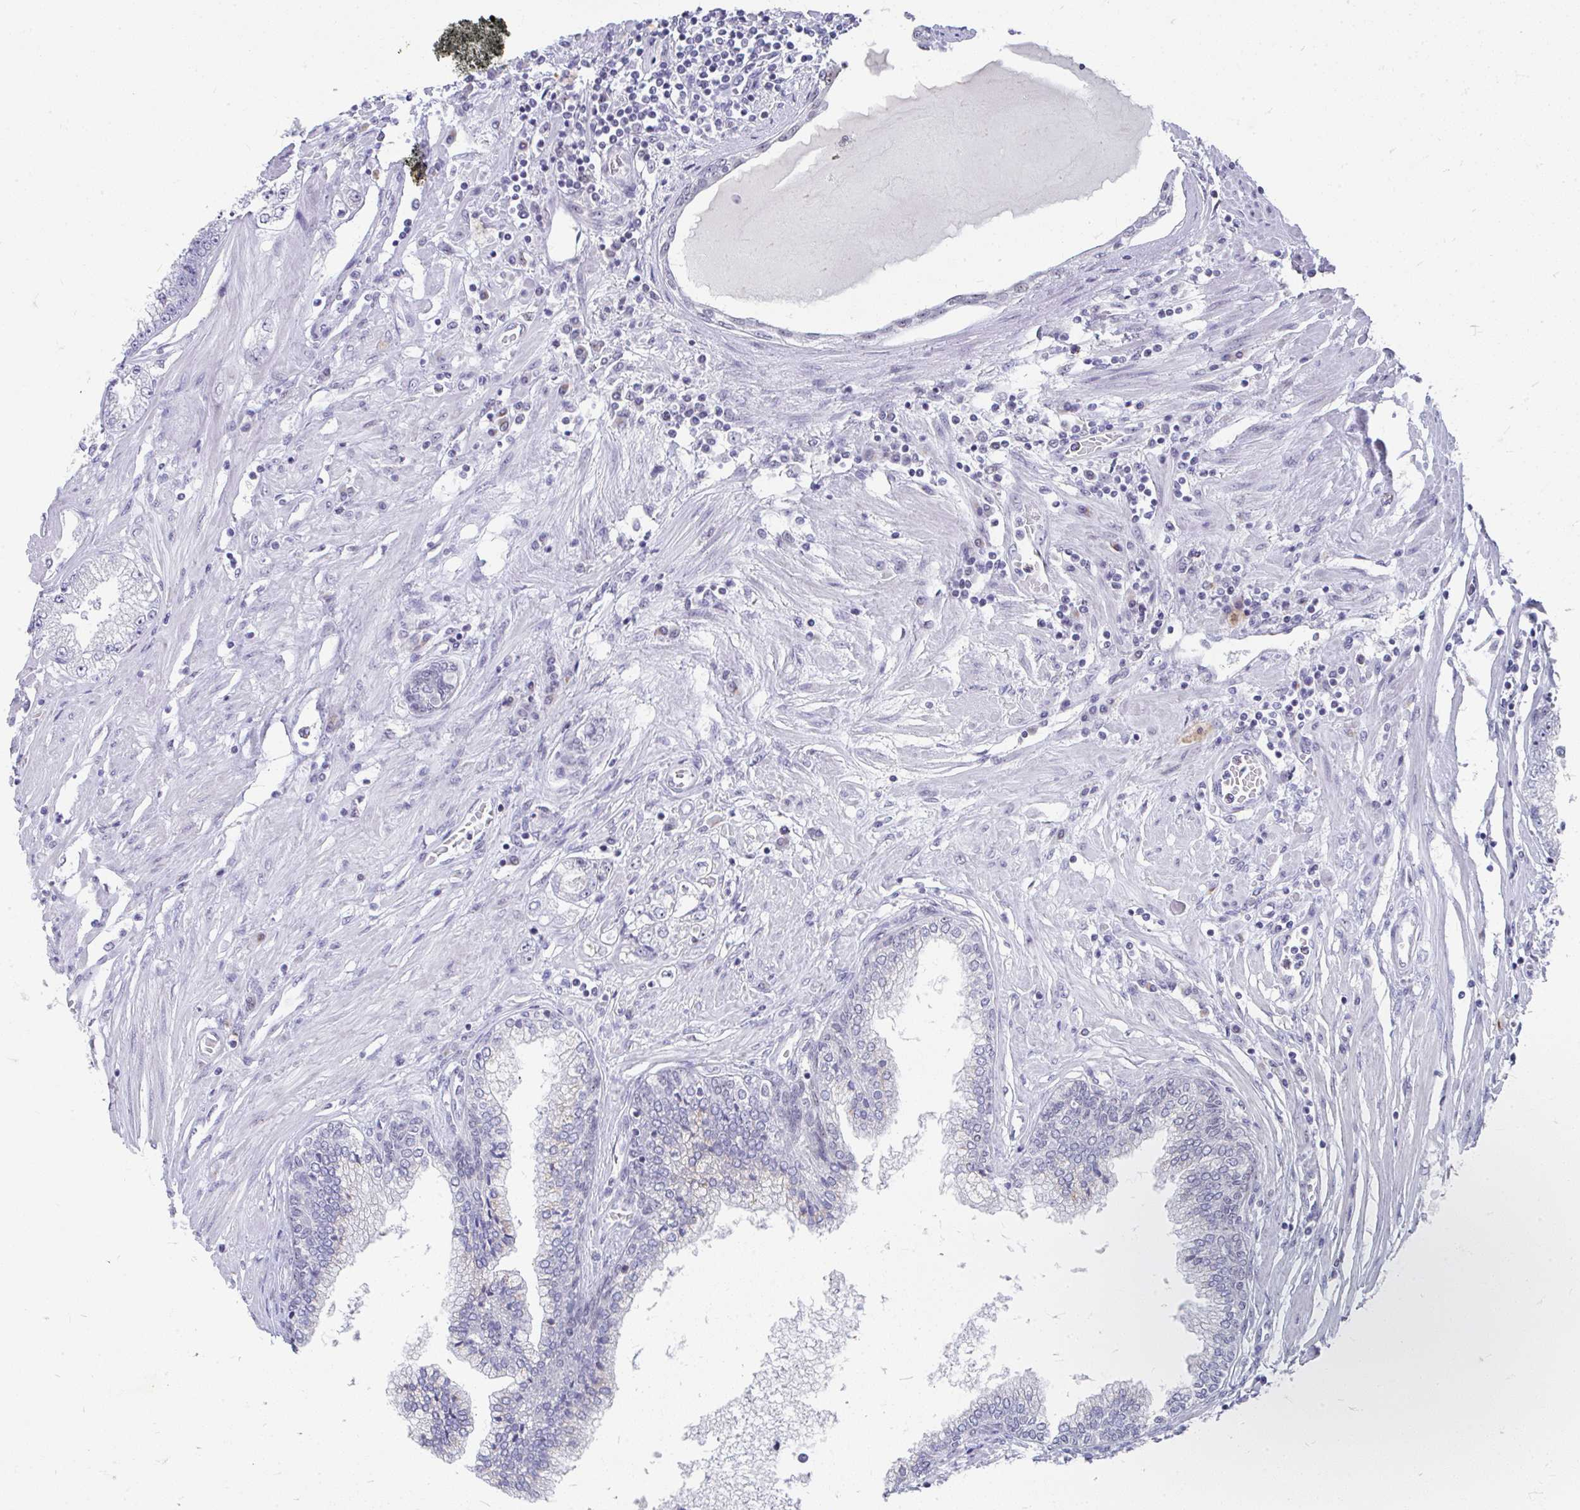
{"staining": {"intensity": "negative", "quantity": "none", "location": "none"}, "tissue": "prostate cancer", "cell_type": "Tumor cells", "image_type": "cancer", "snomed": [{"axis": "morphology", "description": "Adenocarcinoma, High grade"}, {"axis": "topography", "description": "Prostate"}], "caption": "High power microscopy histopathology image of an IHC photomicrograph of prostate adenocarcinoma (high-grade), revealing no significant positivity in tumor cells.", "gene": "GTF2H1", "patient": {"sex": "male", "age": 69}}